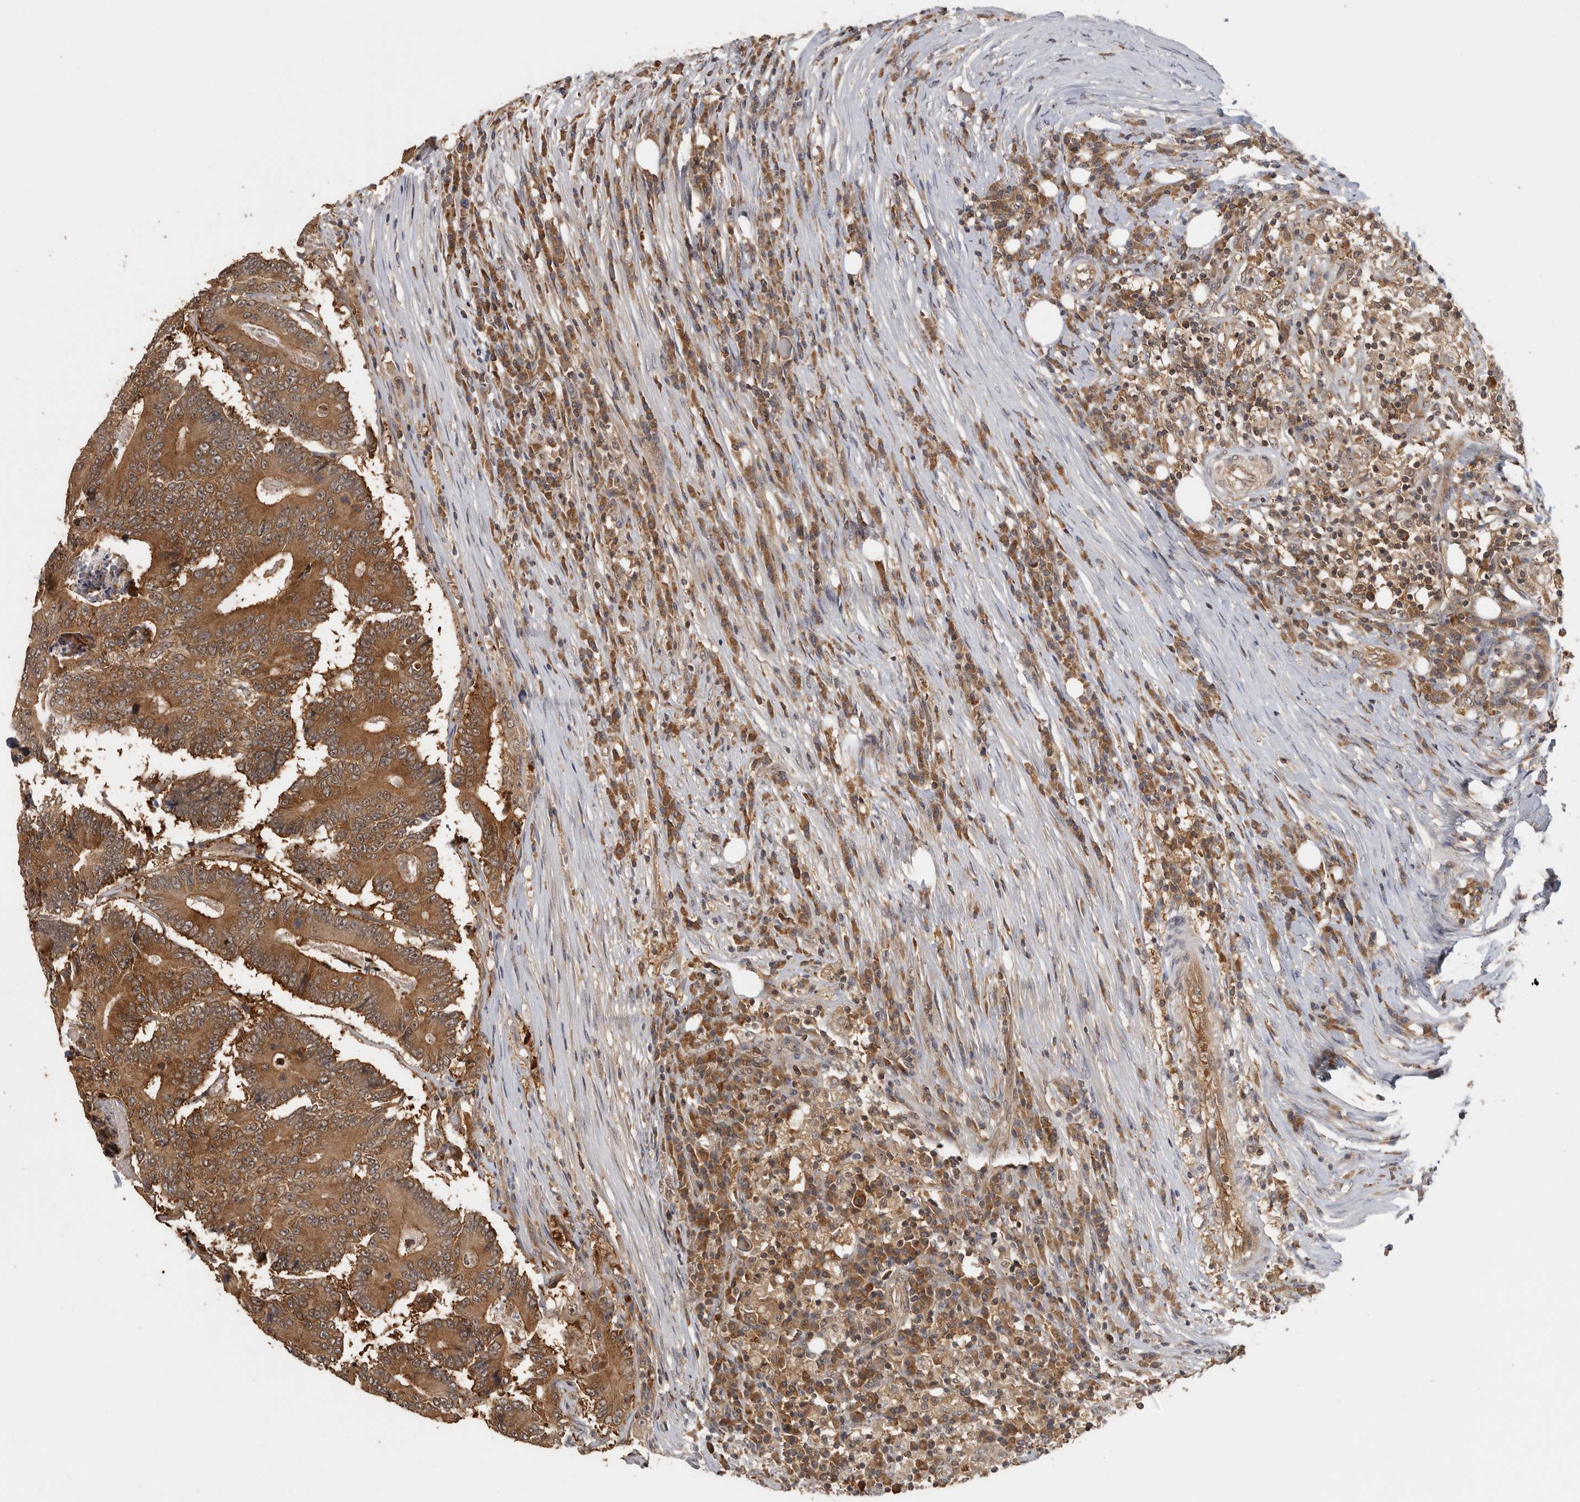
{"staining": {"intensity": "moderate", "quantity": ">75%", "location": "cytoplasmic/membranous"}, "tissue": "colorectal cancer", "cell_type": "Tumor cells", "image_type": "cancer", "snomed": [{"axis": "morphology", "description": "Adenocarcinoma, NOS"}, {"axis": "topography", "description": "Colon"}], "caption": "The photomicrograph exhibits staining of colorectal adenocarcinoma, revealing moderate cytoplasmic/membranous protein expression (brown color) within tumor cells. (Stains: DAB in brown, nuclei in blue, Microscopy: brightfield microscopy at high magnification).", "gene": "CCT8", "patient": {"sex": "male", "age": 83}}